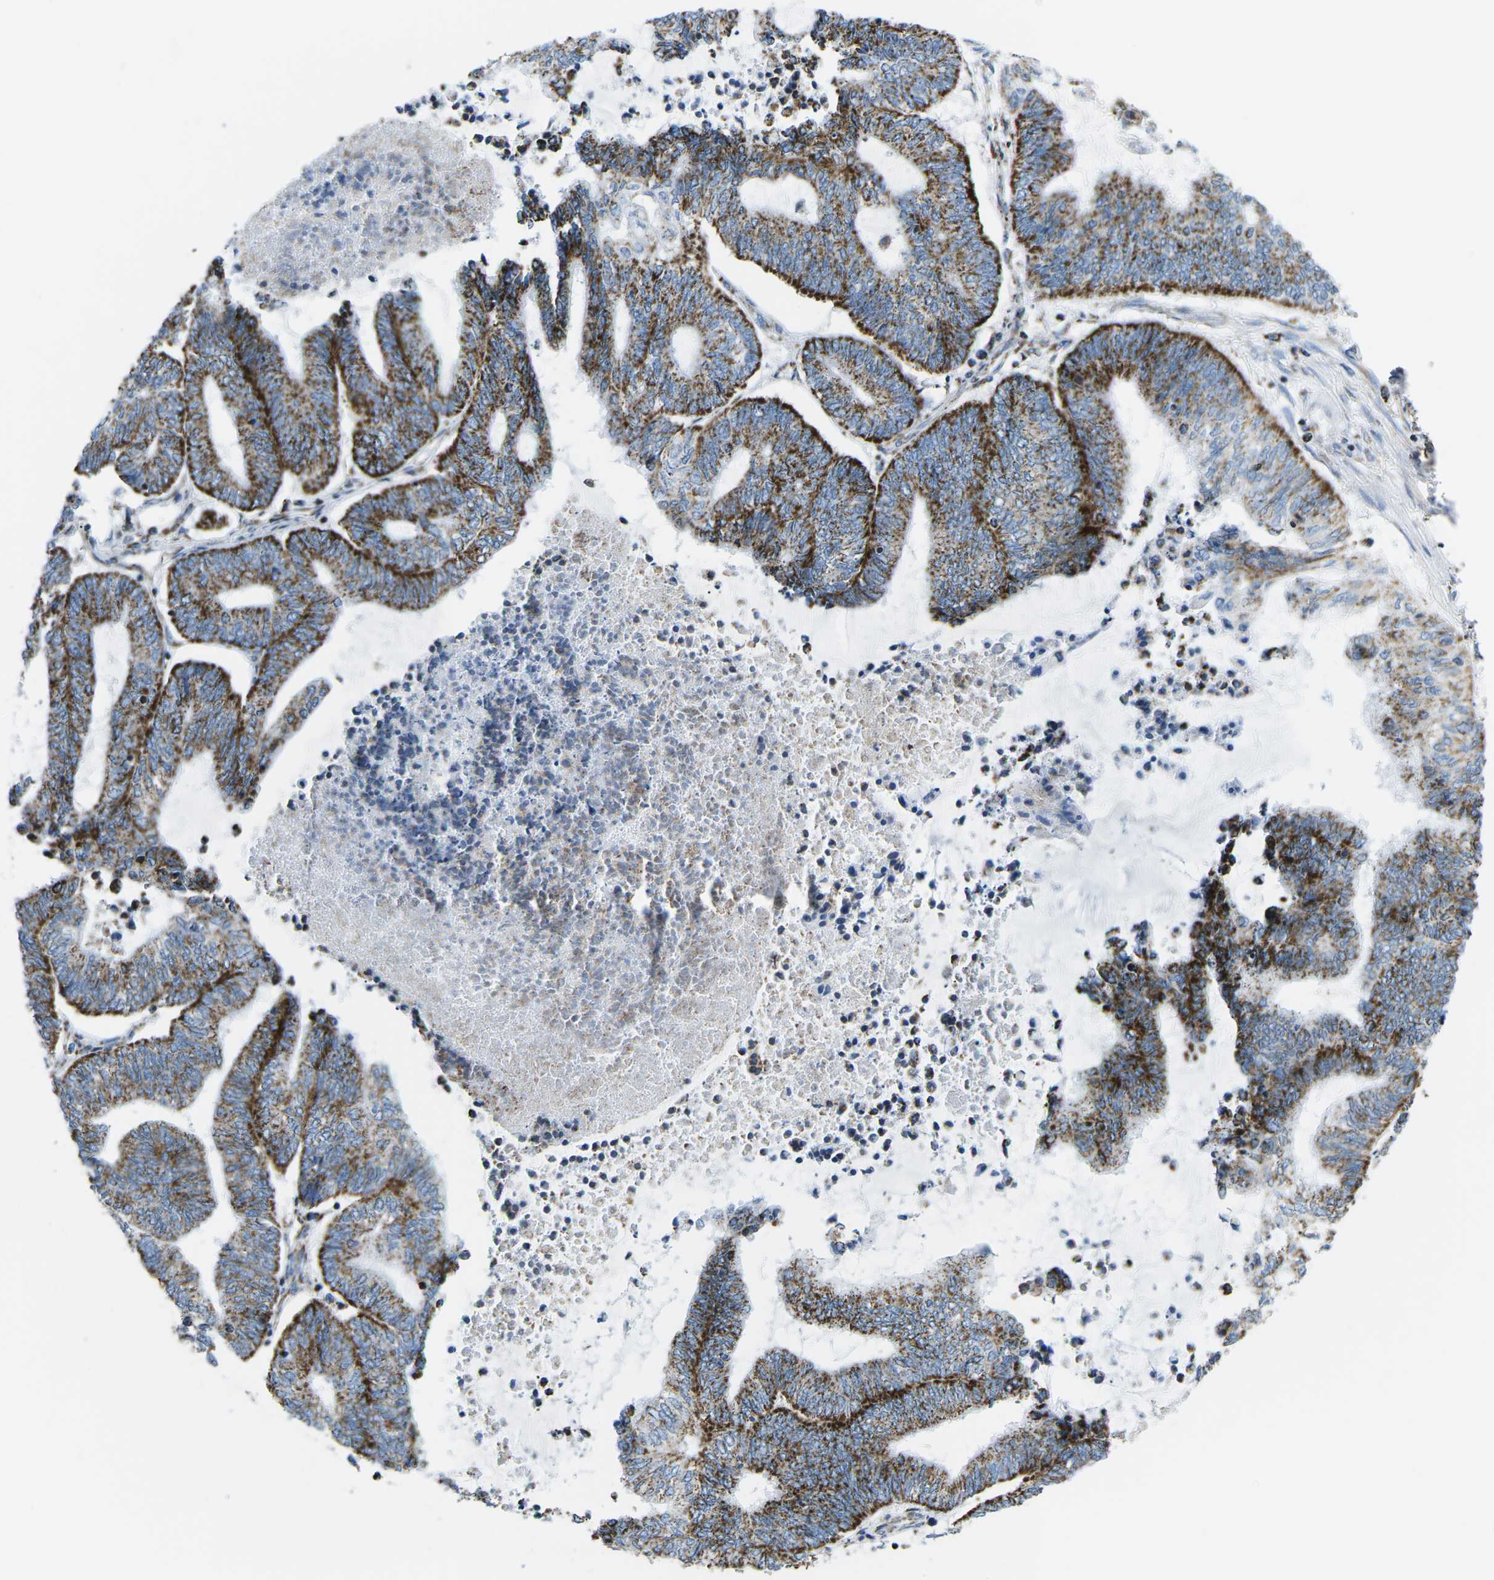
{"staining": {"intensity": "strong", "quantity": ">75%", "location": "cytoplasmic/membranous"}, "tissue": "endometrial cancer", "cell_type": "Tumor cells", "image_type": "cancer", "snomed": [{"axis": "morphology", "description": "Adenocarcinoma, NOS"}, {"axis": "topography", "description": "Uterus"}, {"axis": "topography", "description": "Endometrium"}], "caption": "Endometrial adenocarcinoma tissue demonstrates strong cytoplasmic/membranous positivity in about >75% of tumor cells The protein of interest is shown in brown color, while the nuclei are stained blue.", "gene": "COX6C", "patient": {"sex": "female", "age": 70}}